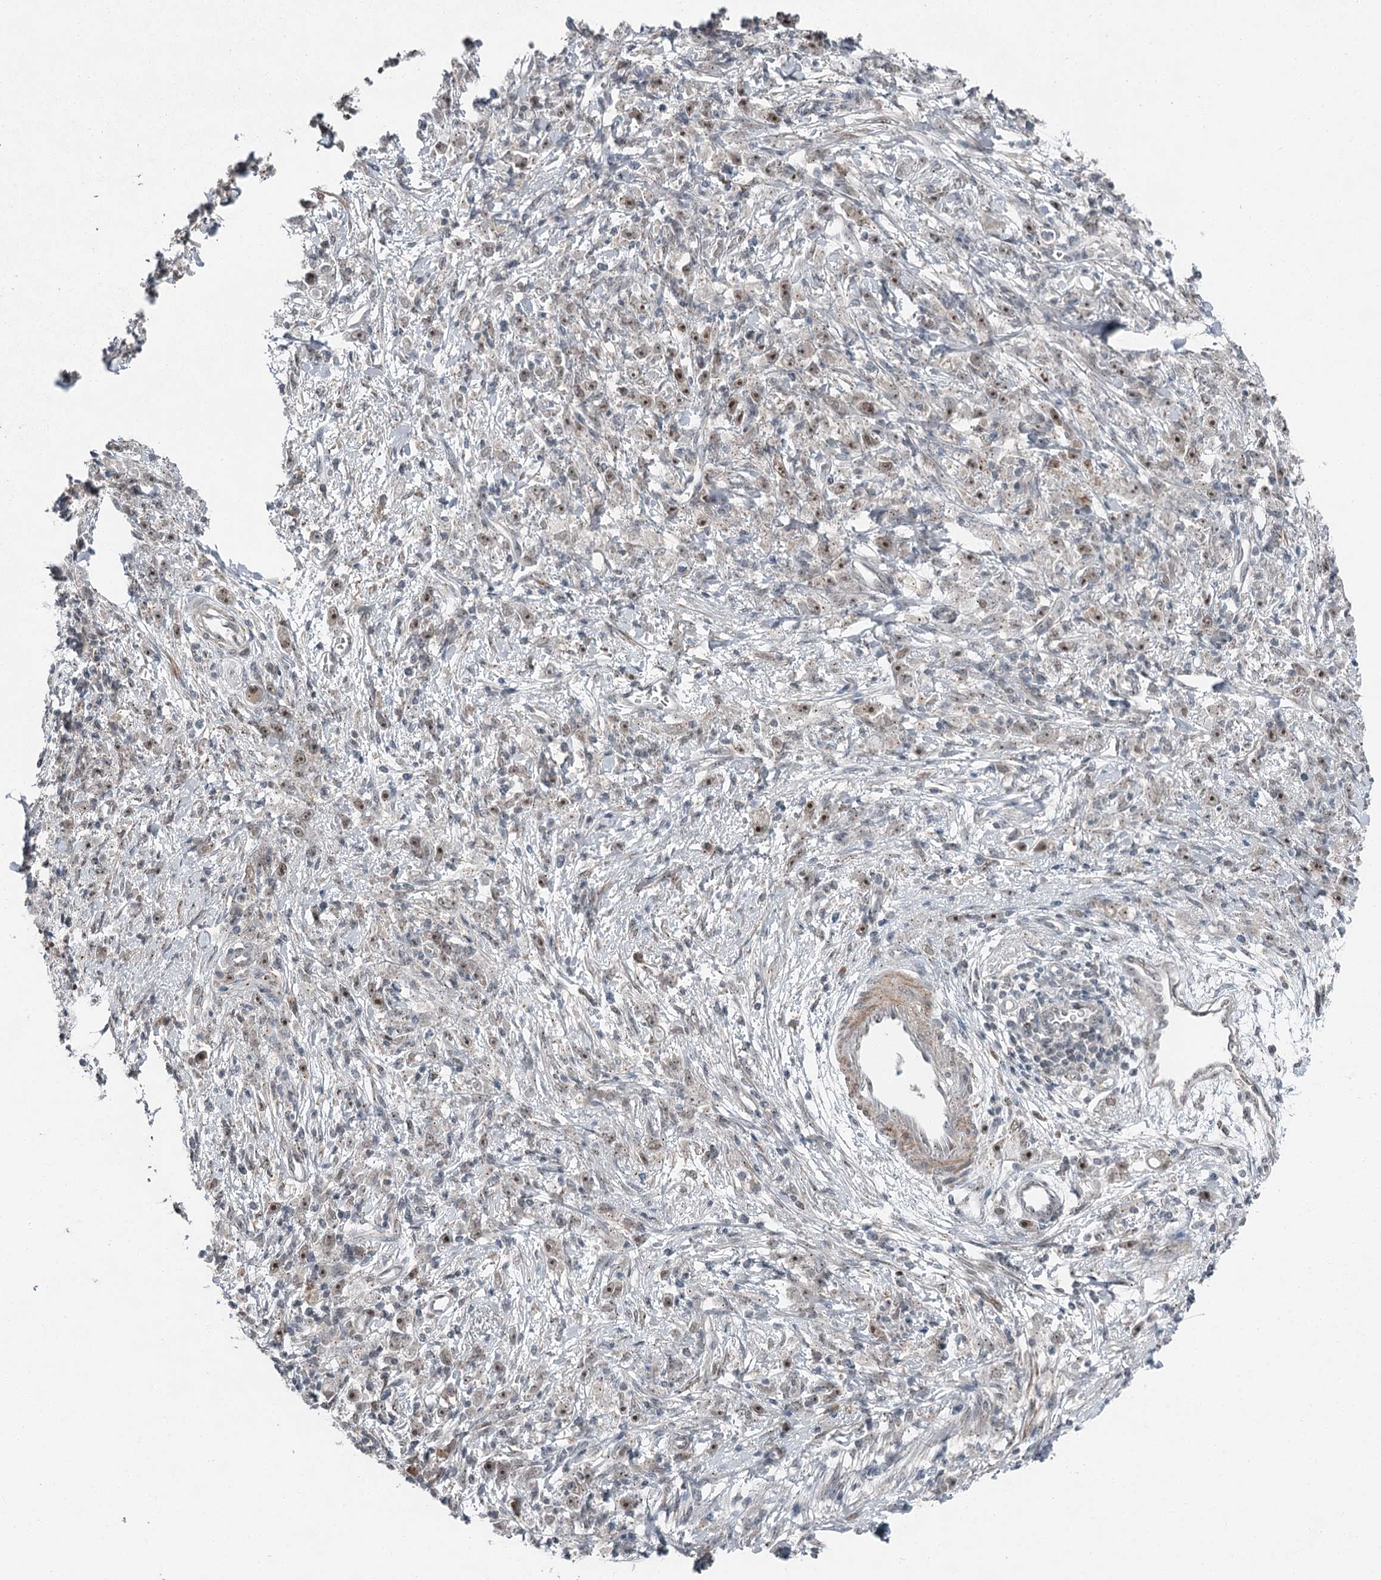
{"staining": {"intensity": "moderate", "quantity": "<25%", "location": "nuclear"}, "tissue": "stomach cancer", "cell_type": "Tumor cells", "image_type": "cancer", "snomed": [{"axis": "morphology", "description": "Adenocarcinoma, NOS"}, {"axis": "topography", "description": "Stomach"}], "caption": "Immunohistochemical staining of human adenocarcinoma (stomach) displays low levels of moderate nuclear staining in approximately <25% of tumor cells. (brown staining indicates protein expression, while blue staining denotes nuclei).", "gene": "EXOSC1", "patient": {"sex": "female", "age": 59}}